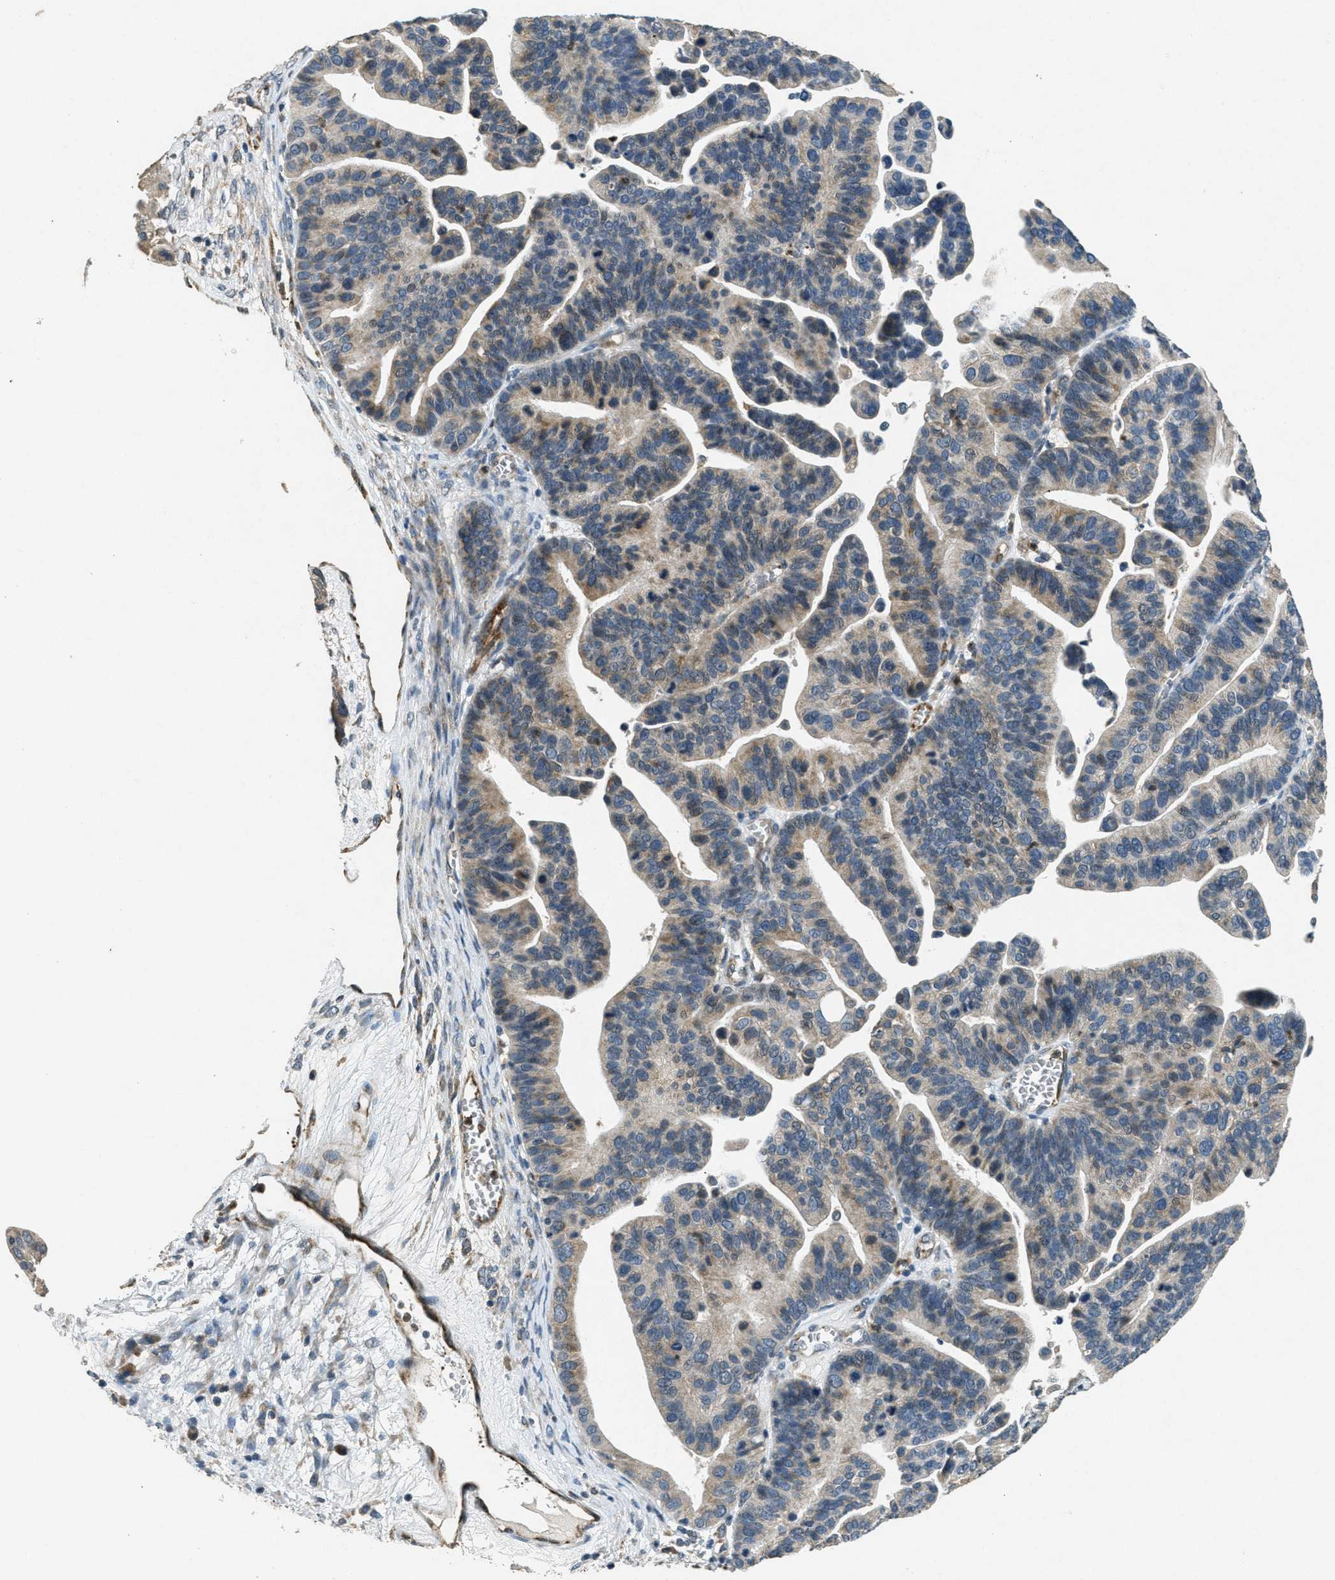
{"staining": {"intensity": "weak", "quantity": ">75%", "location": "cytoplasmic/membranous"}, "tissue": "ovarian cancer", "cell_type": "Tumor cells", "image_type": "cancer", "snomed": [{"axis": "morphology", "description": "Cystadenocarcinoma, serous, NOS"}, {"axis": "topography", "description": "Ovary"}], "caption": "Ovarian serous cystadenocarcinoma stained with a protein marker exhibits weak staining in tumor cells.", "gene": "RAB3D", "patient": {"sex": "female", "age": 56}}